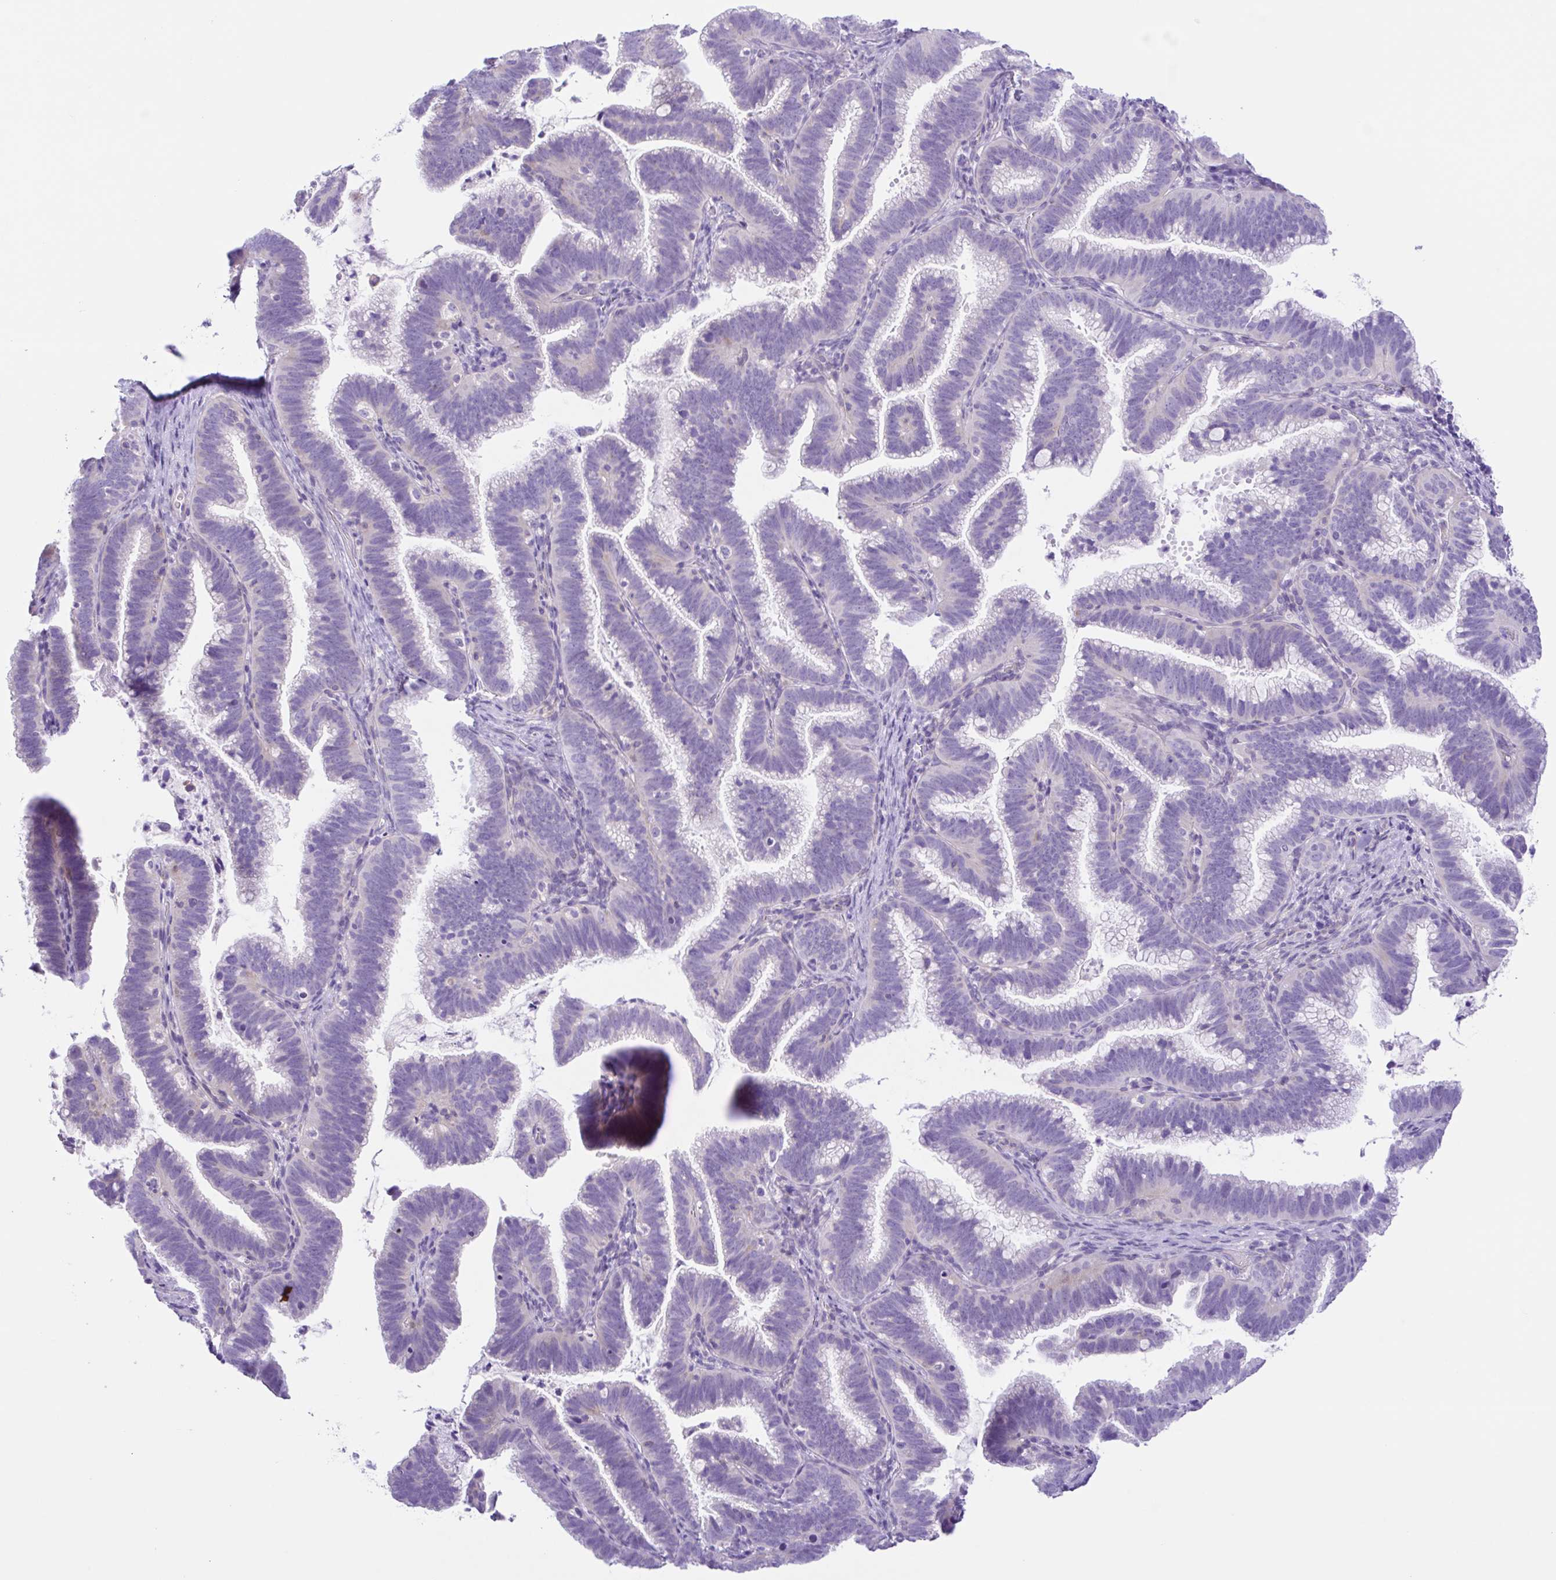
{"staining": {"intensity": "negative", "quantity": "none", "location": "none"}, "tissue": "cervical cancer", "cell_type": "Tumor cells", "image_type": "cancer", "snomed": [{"axis": "morphology", "description": "Adenocarcinoma, NOS"}, {"axis": "topography", "description": "Cervix"}], "caption": "Immunohistochemistry histopathology image of neoplastic tissue: human cervical cancer (adenocarcinoma) stained with DAB (3,3'-diaminobenzidine) demonstrates no significant protein positivity in tumor cells. (DAB immunohistochemistry (IHC), high magnification).", "gene": "ISM2", "patient": {"sex": "female", "age": 61}}